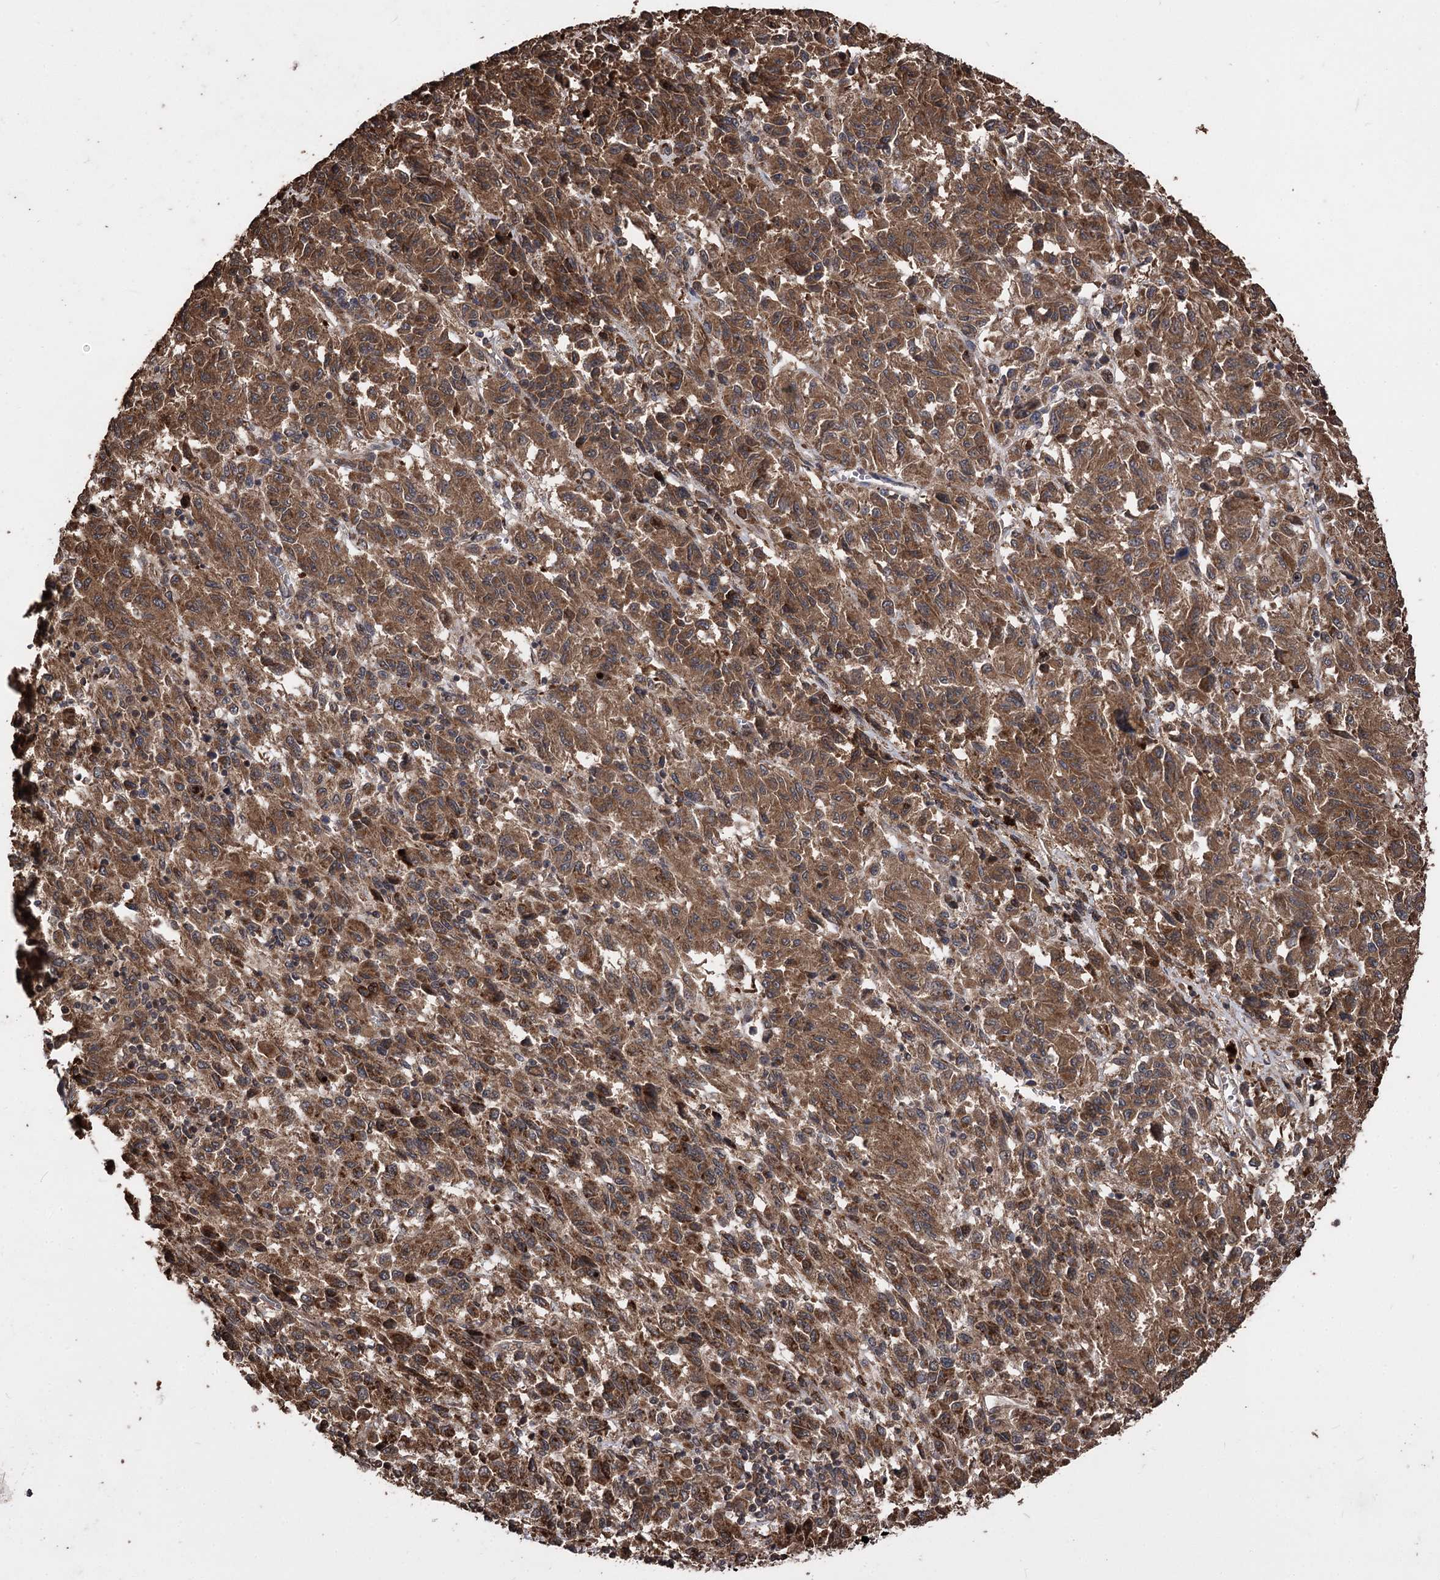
{"staining": {"intensity": "moderate", "quantity": ">75%", "location": "cytoplasmic/membranous"}, "tissue": "melanoma", "cell_type": "Tumor cells", "image_type": "cancer", "snomed": [{"axis": "morphology", "description": "Malignant melanoma, Metastatic site"}, {"axis": "topography", "description": "Lung"}], "caption": "The immunohistochemical stain highlights moderate cytoplasmic/membranous staining in tumor cells of melanoma tissue.", "gene": "RASSF3", "patient": {"sex": "male", "age": 64}}